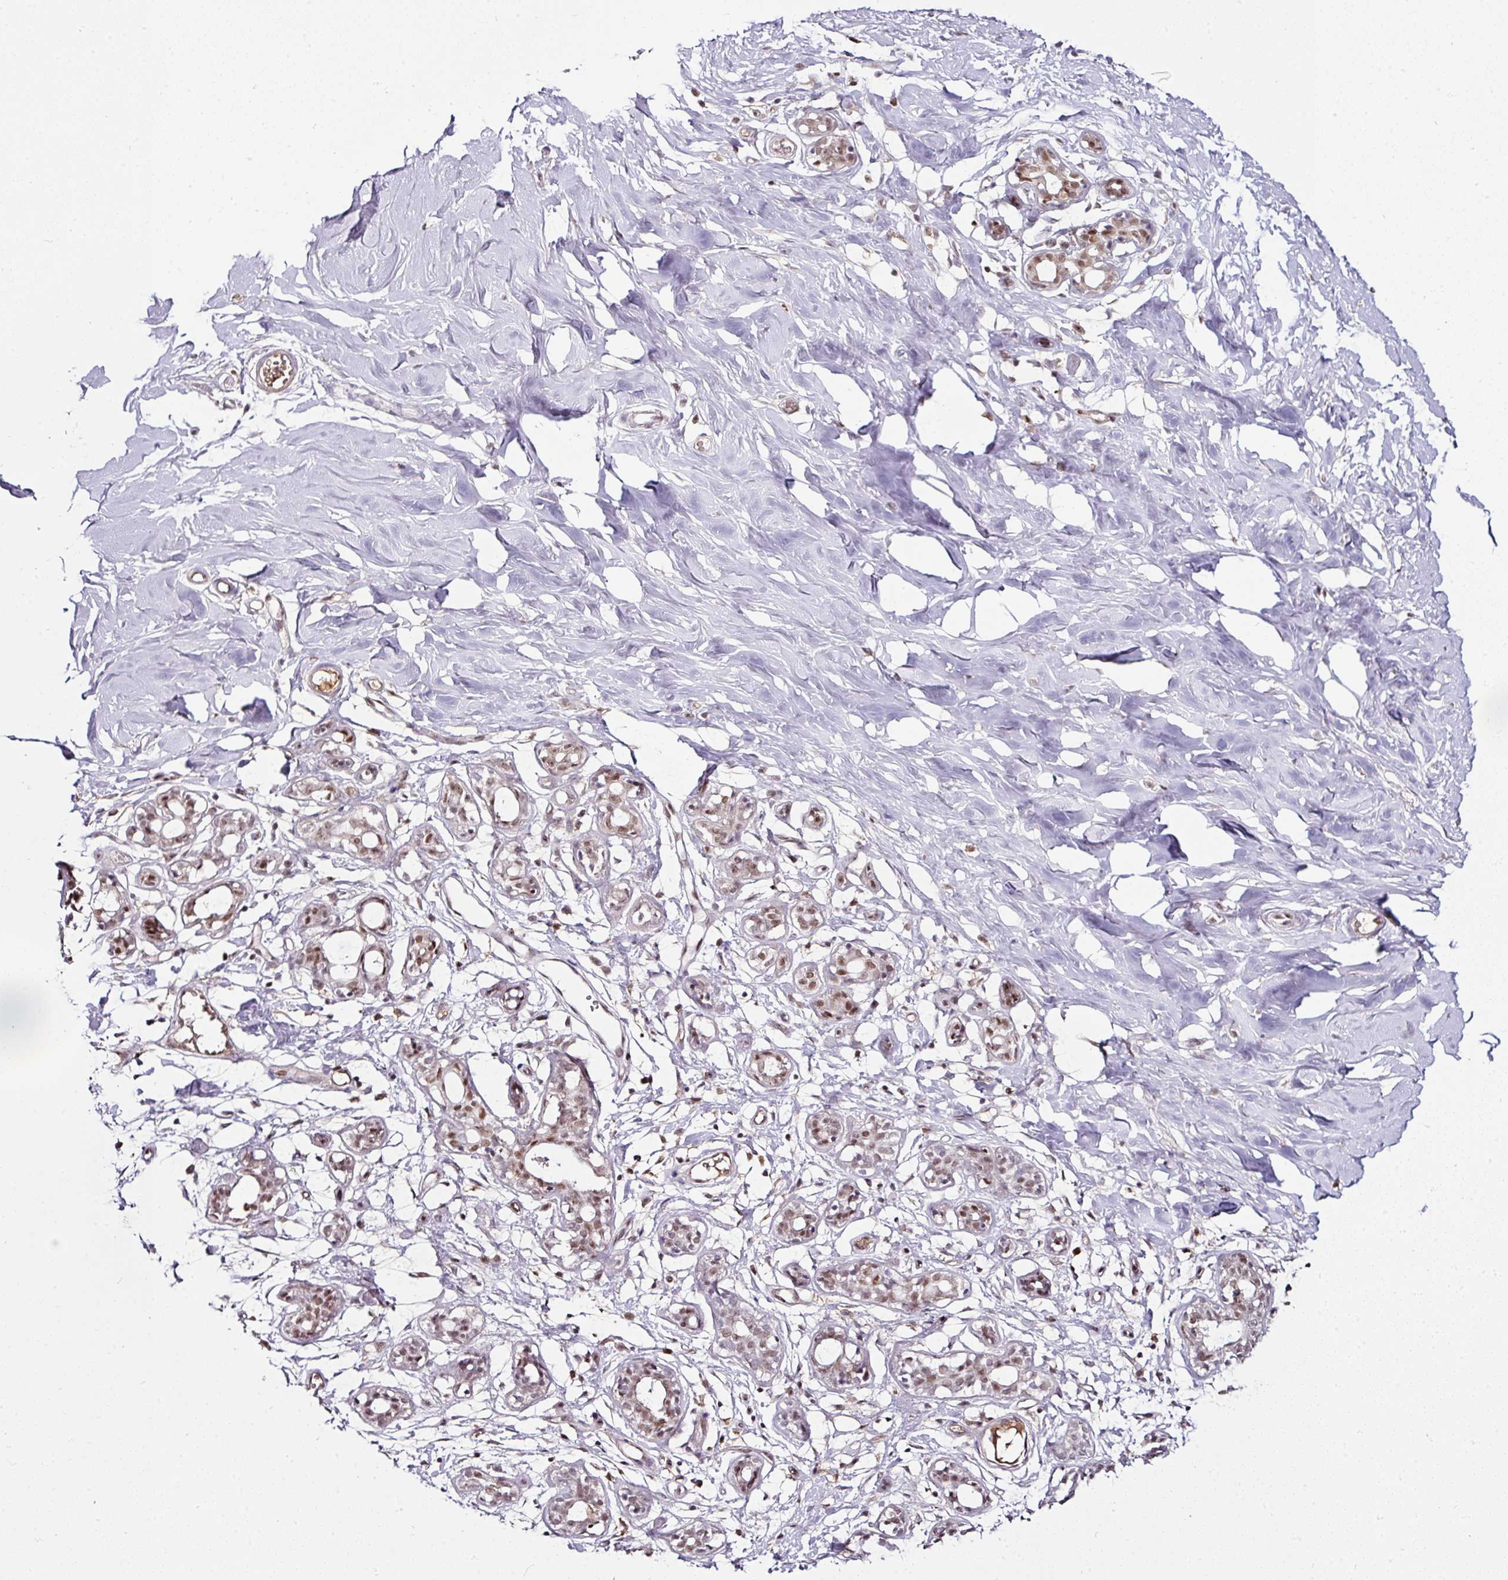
{"staining": {"intensity": "negative", "quantity": "none", "location": "none"}, "tissue": "breast", "cell_type": "Adipocytes", "image_type": "normal", "snomed": [{"axis": "morphology", "description": "Normal tissue, NOS"}, {"axis": "topography", "description": "Breast"}], "caption": "IHC micrograph of benign human breast stained for a protein (brown), which shows no staining in adipocytes.", "gene": "KLF16", "patient": {"sex": "female", "age": 27}}